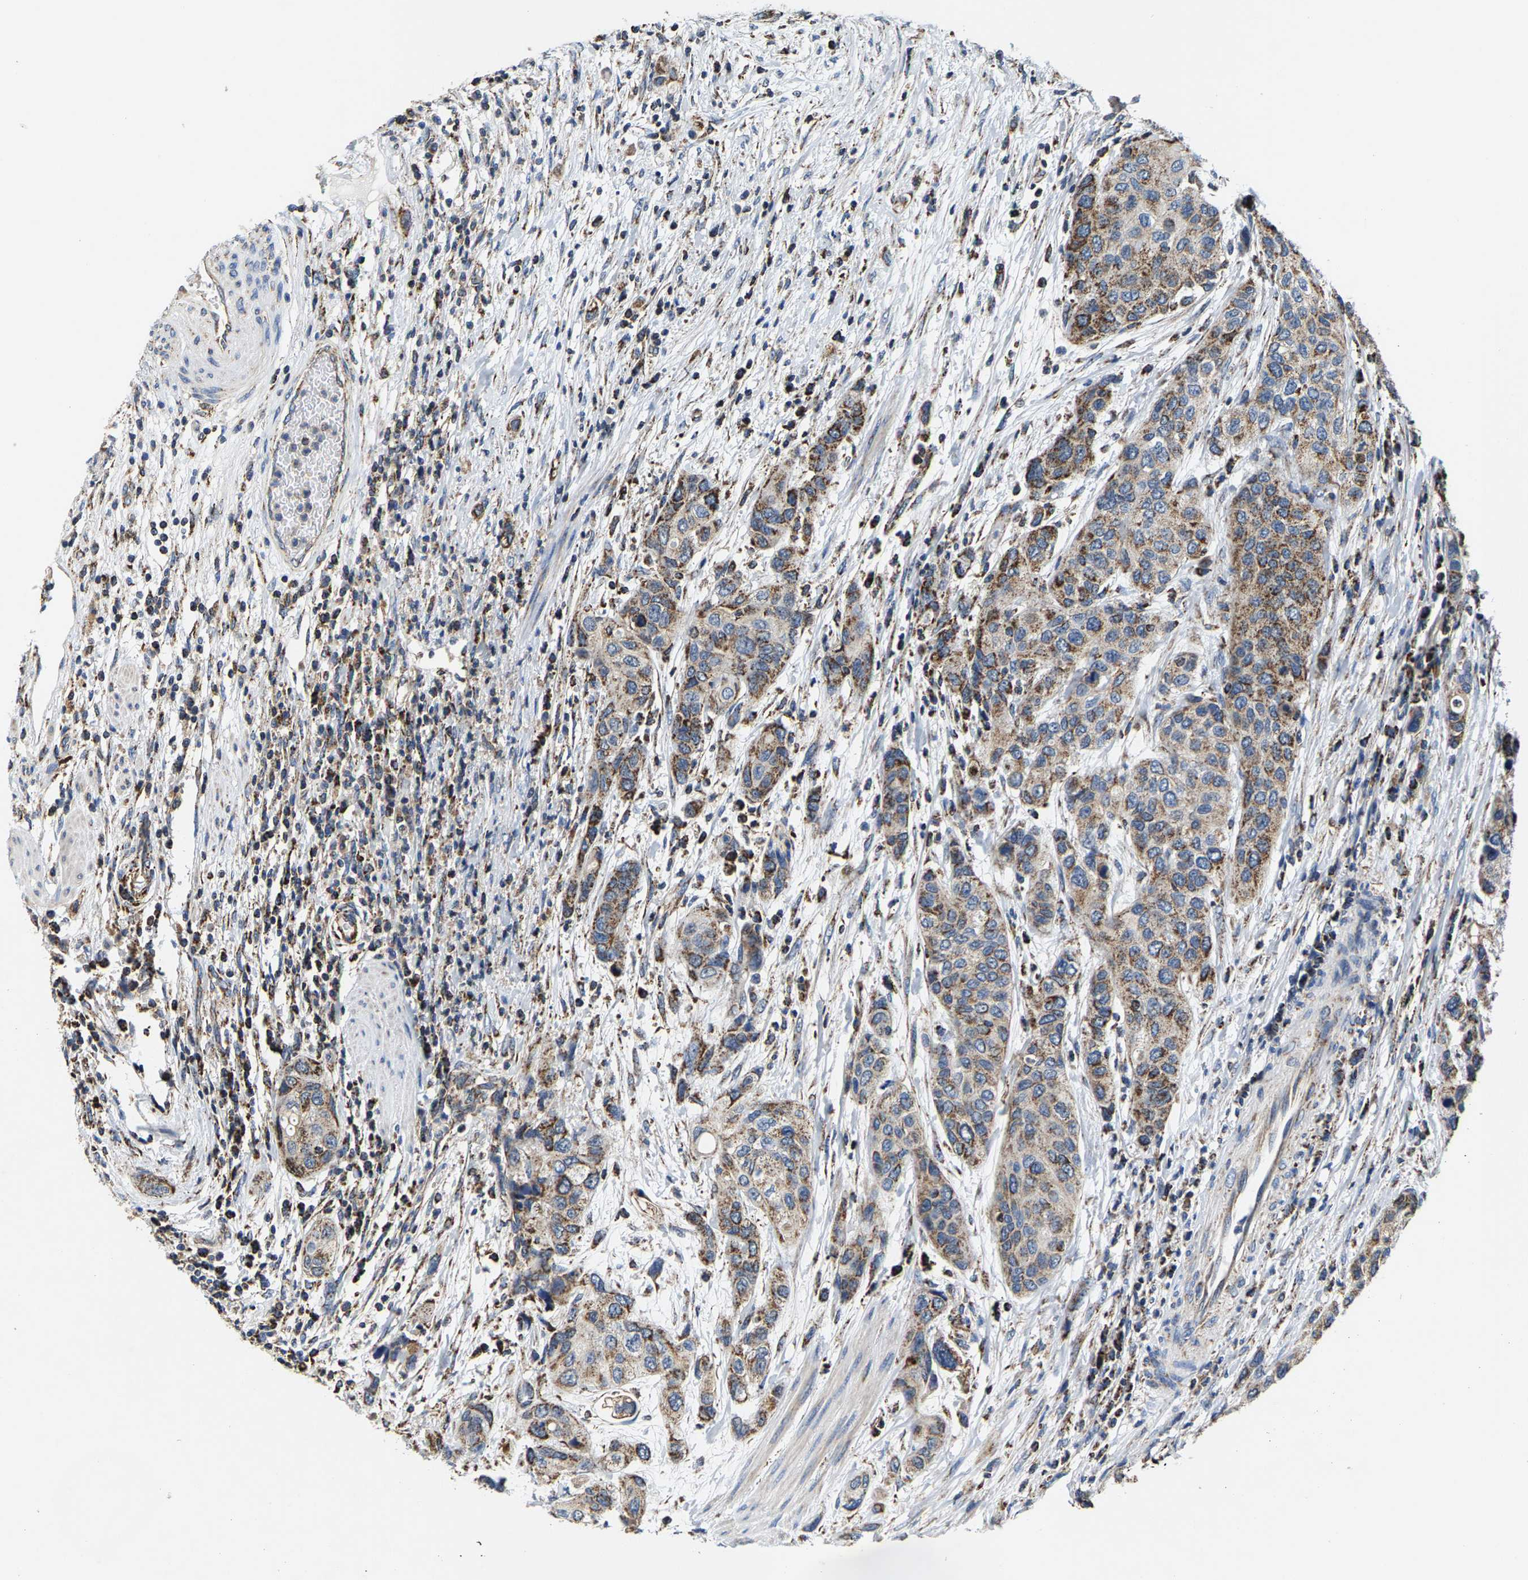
{"staining": {"intensity": "moderate", "quantity": ">75%", "location": "cytoplasmic/membranous"}, "tissue": "urothelial cancer", "cell_type": "Tumor cells", "image_type": "cancer", "snomed": [{"axis": "morphology", "description": "Urothelial carcinoma, High grade"}, {"axis": "topography", "description": "Urinary bladder"}], "caption": "Immunohistochemistry (IHC) (DAB (3,3'-diaminobenzidine)) staining of urothelial cancer displays moderate cytoplasmic/membranous protein expression in approximately >75% of tumor cells.", "gene": "SHMT2", "patient": {"sex": "female", "age": 56}}